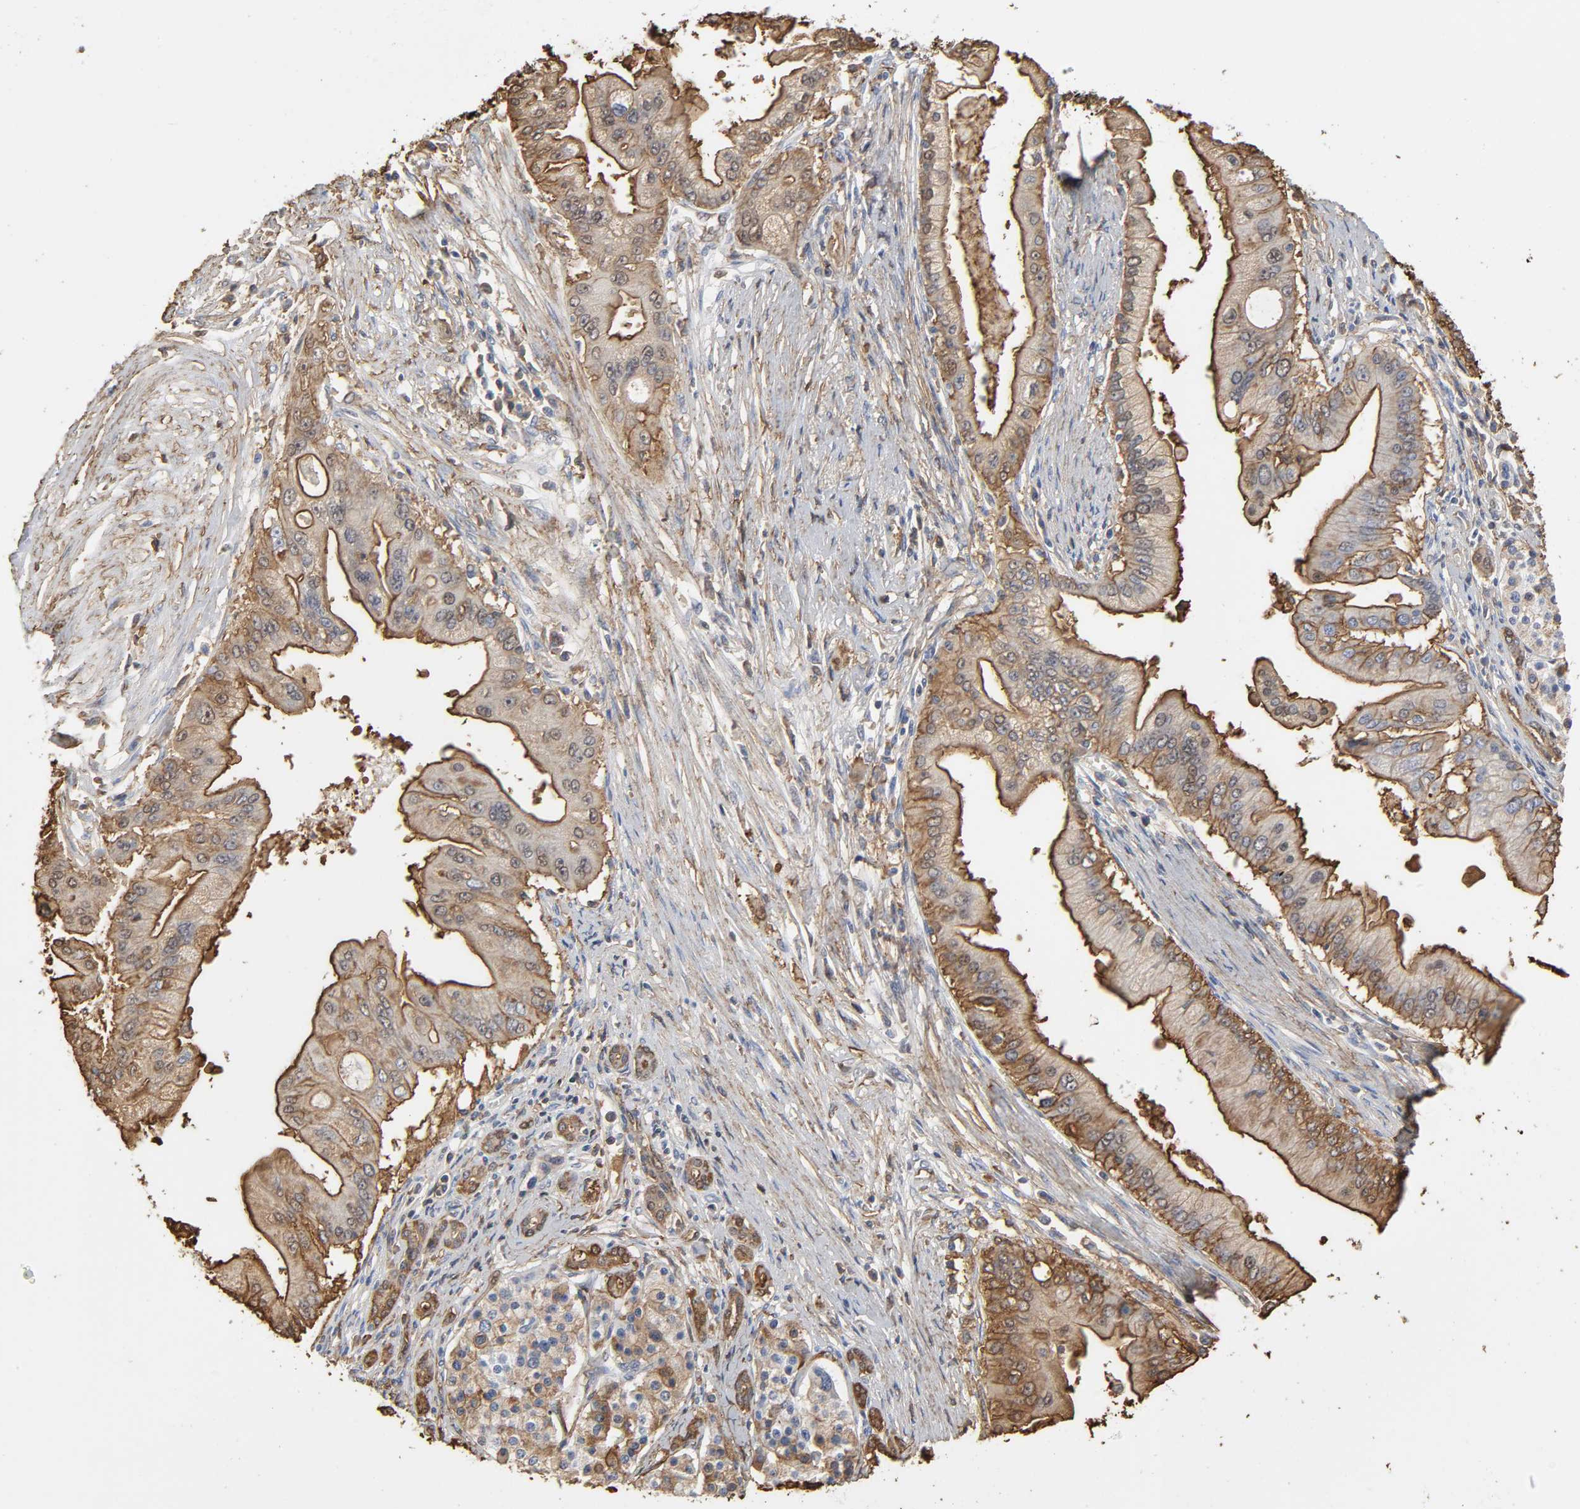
{"staining": {"intensity": "moderate", "quantity": ">75%", "location": "cytoplasmic/membranous"}, "tissue": "pancreatic cancer", "cell_type": "Tumor cells", "image_type": "cancer", "snomed": [{"axis": "morphology", "description": "Adenocarcinoma, NOS"}, {"axis": "topography", "description": "Pancreas"}], "caption": "This is a micrograph of immunohistochemistry (IHC) staining of pancreatic adenocarcinoma, which shows moderate staining in the cytoplasmic/membranous of tumor cells.", "gene": "ANXA2", "patient": {"sex": "male", "age": 59}}